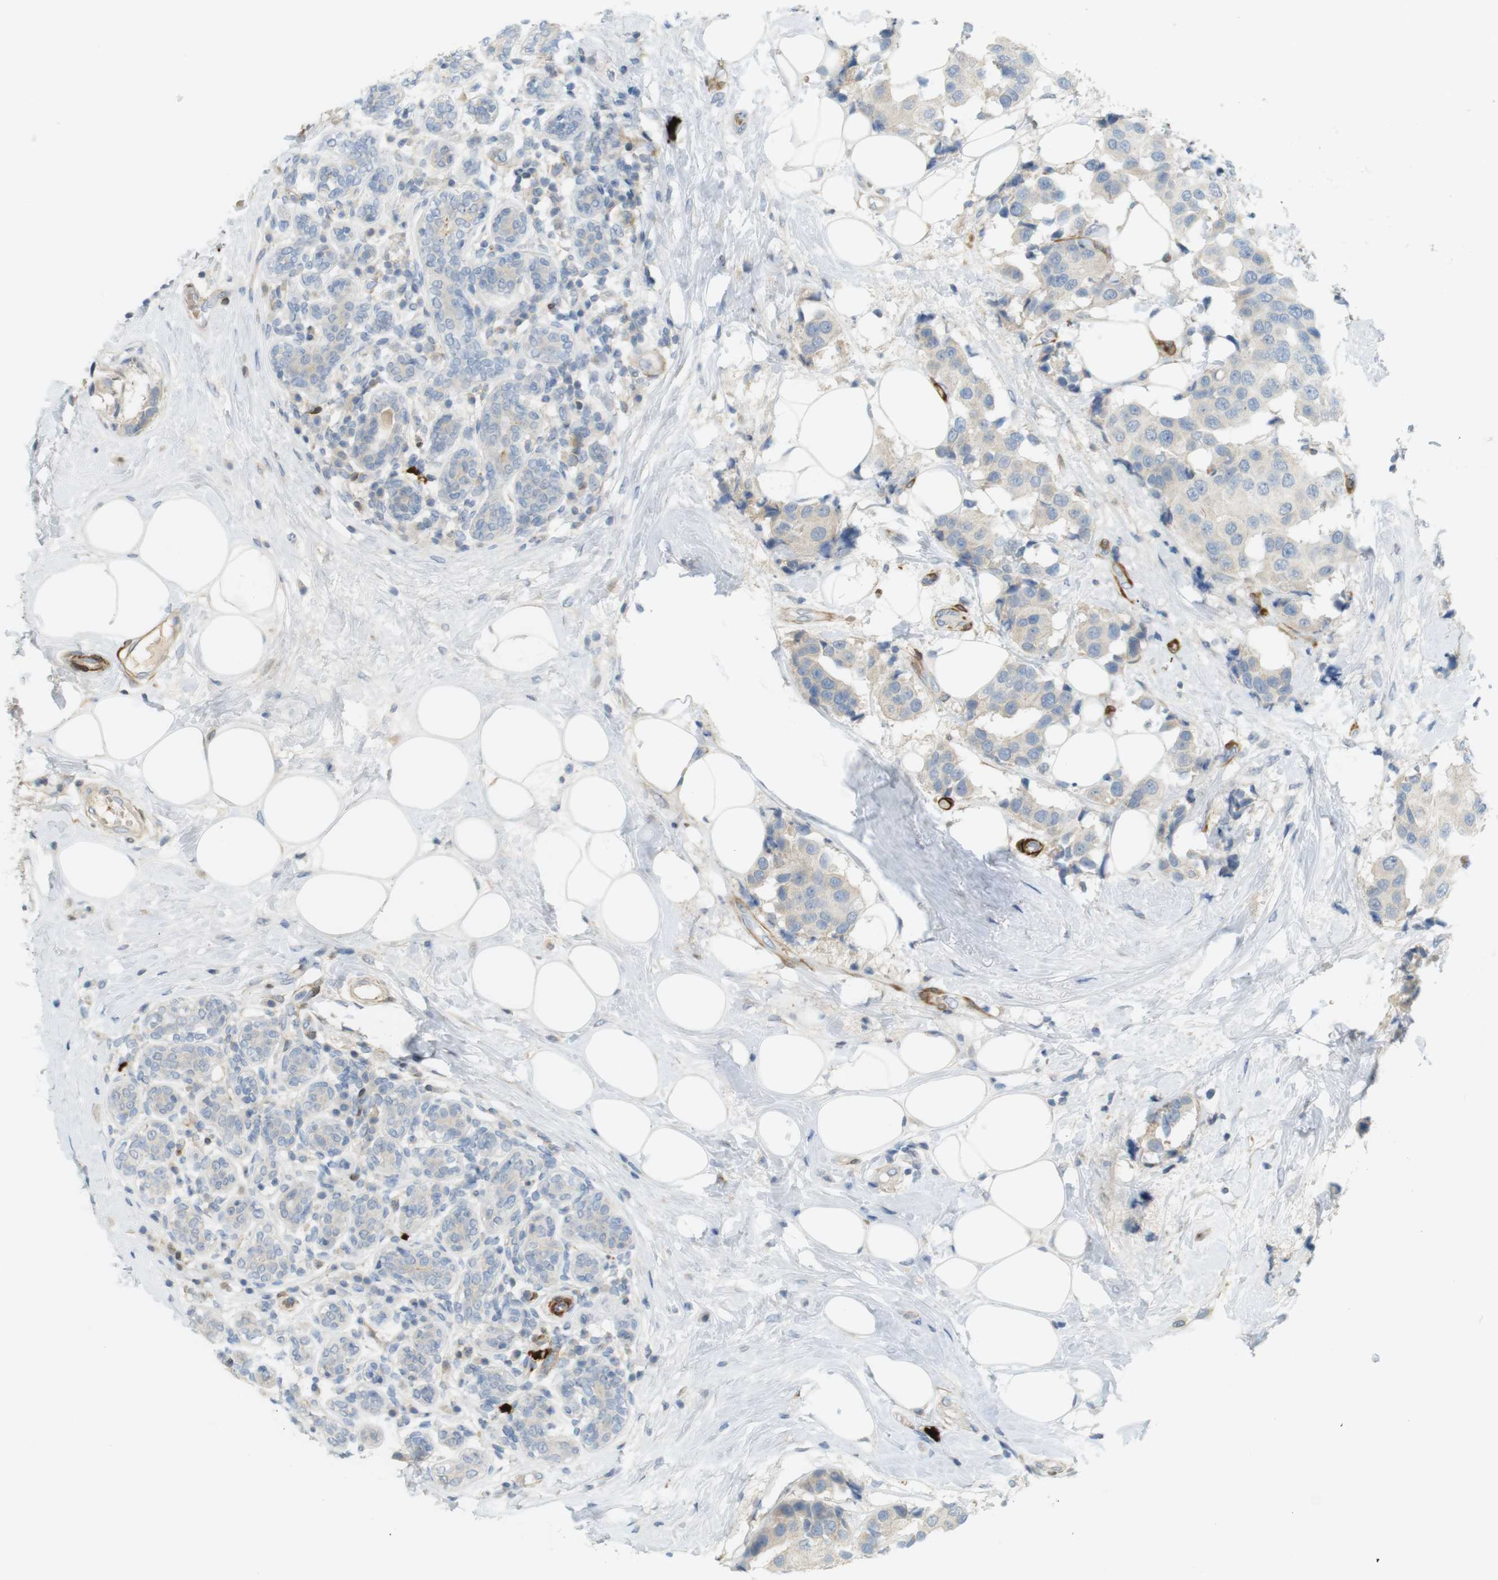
{"staining": {"intensity": "weak", "quantity": "<25%", "location": "cytoplasmic/membranous"}, "tissue": "breast cancer", "cell_type": "Tumor cells", "image_type": "cancer", "snomed": [{"axis": "morphology", "description": "Normal tissue, NOS"}, {"axis": "morphology", "description": "Duct carcinoma"}, {"axis": "topography", "description": "Breast"}], "caption": "IHC photomicrograph of breast intraductal carcinoma stained for a protein (brown), which demonstrates no expression in tumor cells. Nuclei are stained in blue.", "gene": "PDE3A", "patient": {"sex": "female", "age": 39}}